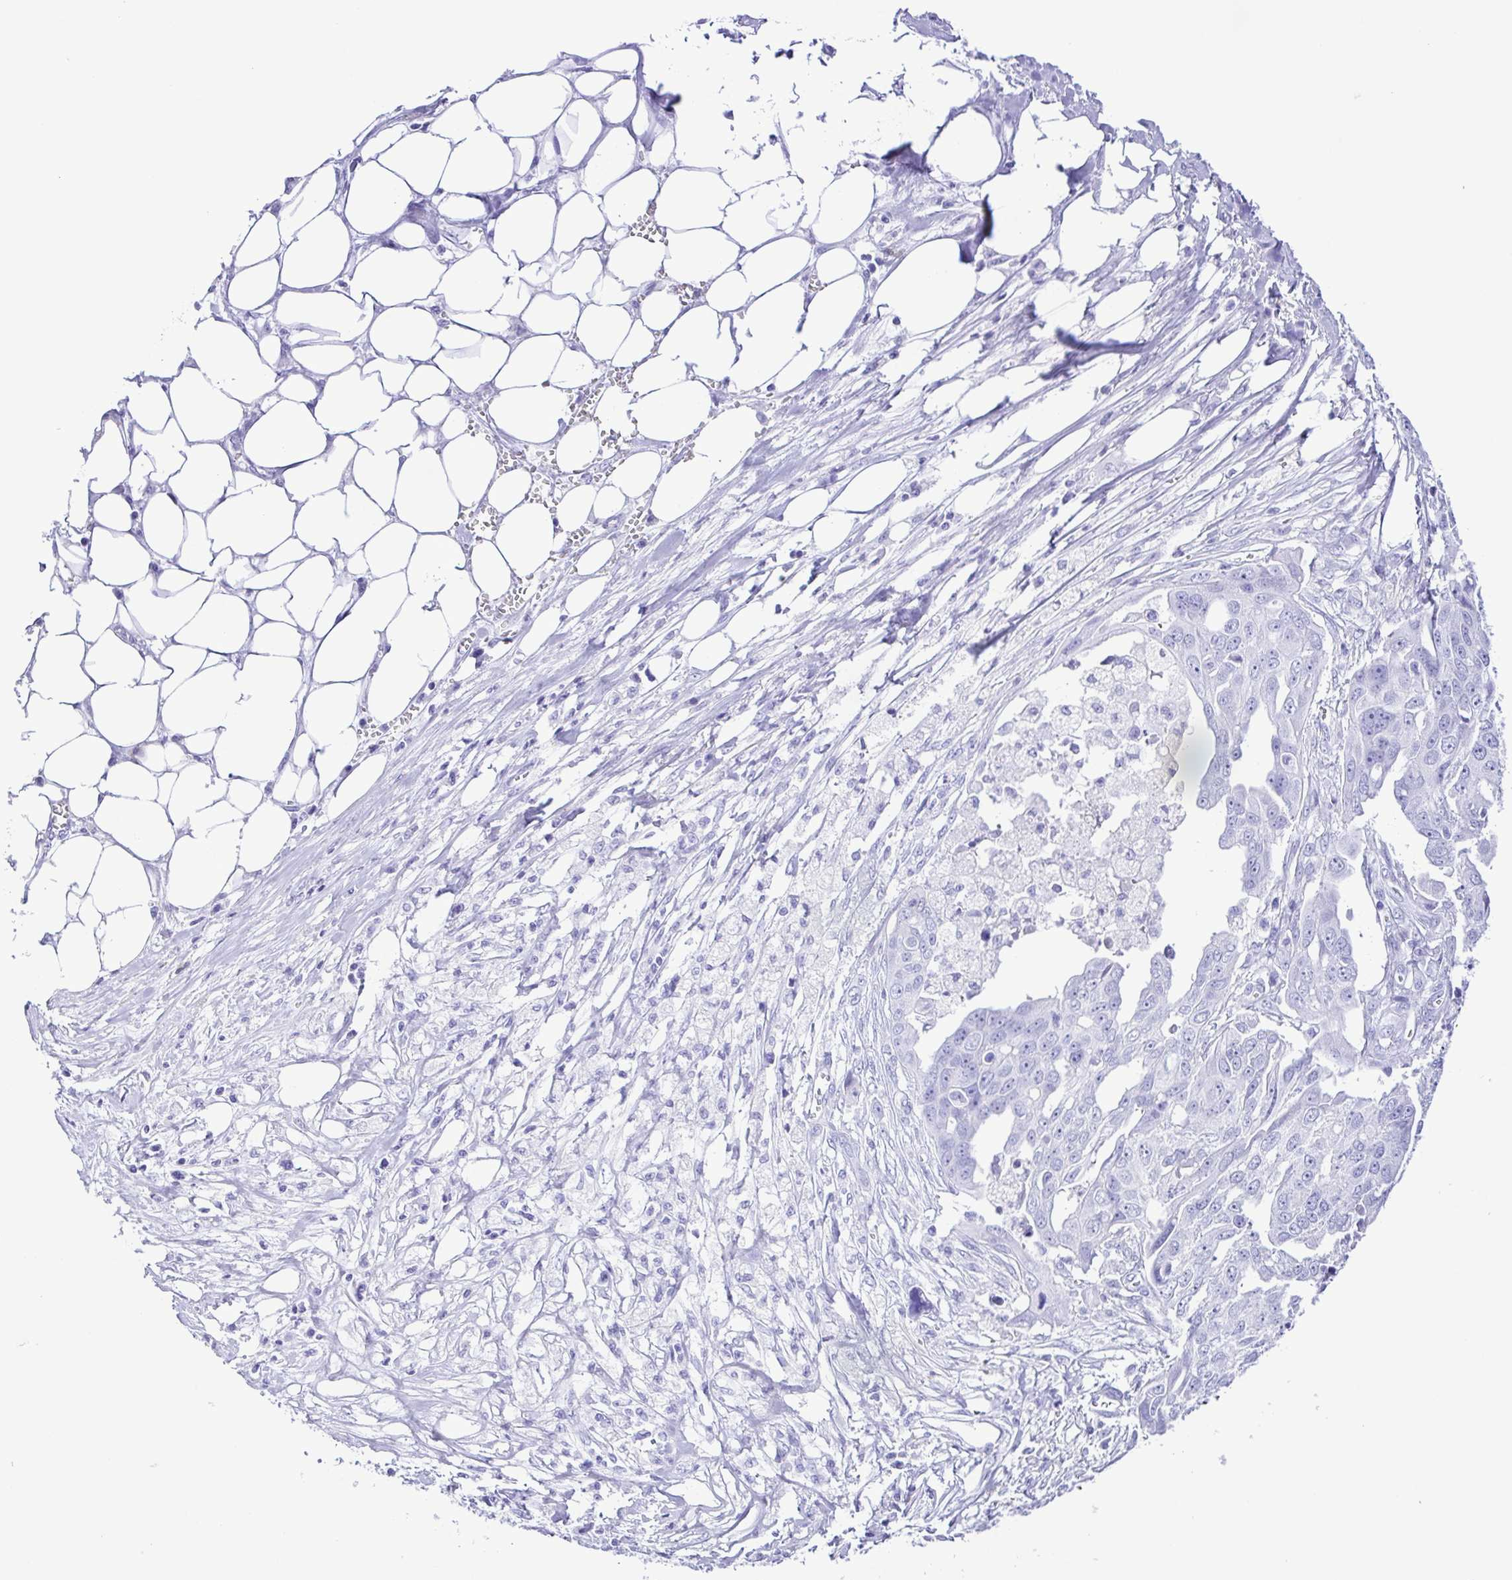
{"staining": {"intensity": "negative", "quantity": "none", "location": "none"}, "tissue": "ovarian cancer", "cell_type": "Tumor cells", "image_type": "cancer", "snomed": [{"axis": "morphology", "description": "Carcinoma, endometroid"}, {"axis": "topography", "description": "Ovary"}], "caption": "This is an immunohistochemistry (IHC) photomicrograph of ovarian cancer (endometroid carcinoma). There is no expression in tumor cells.", "gene": "SYT1", "patient": {"sex": "female", "age": 70}}